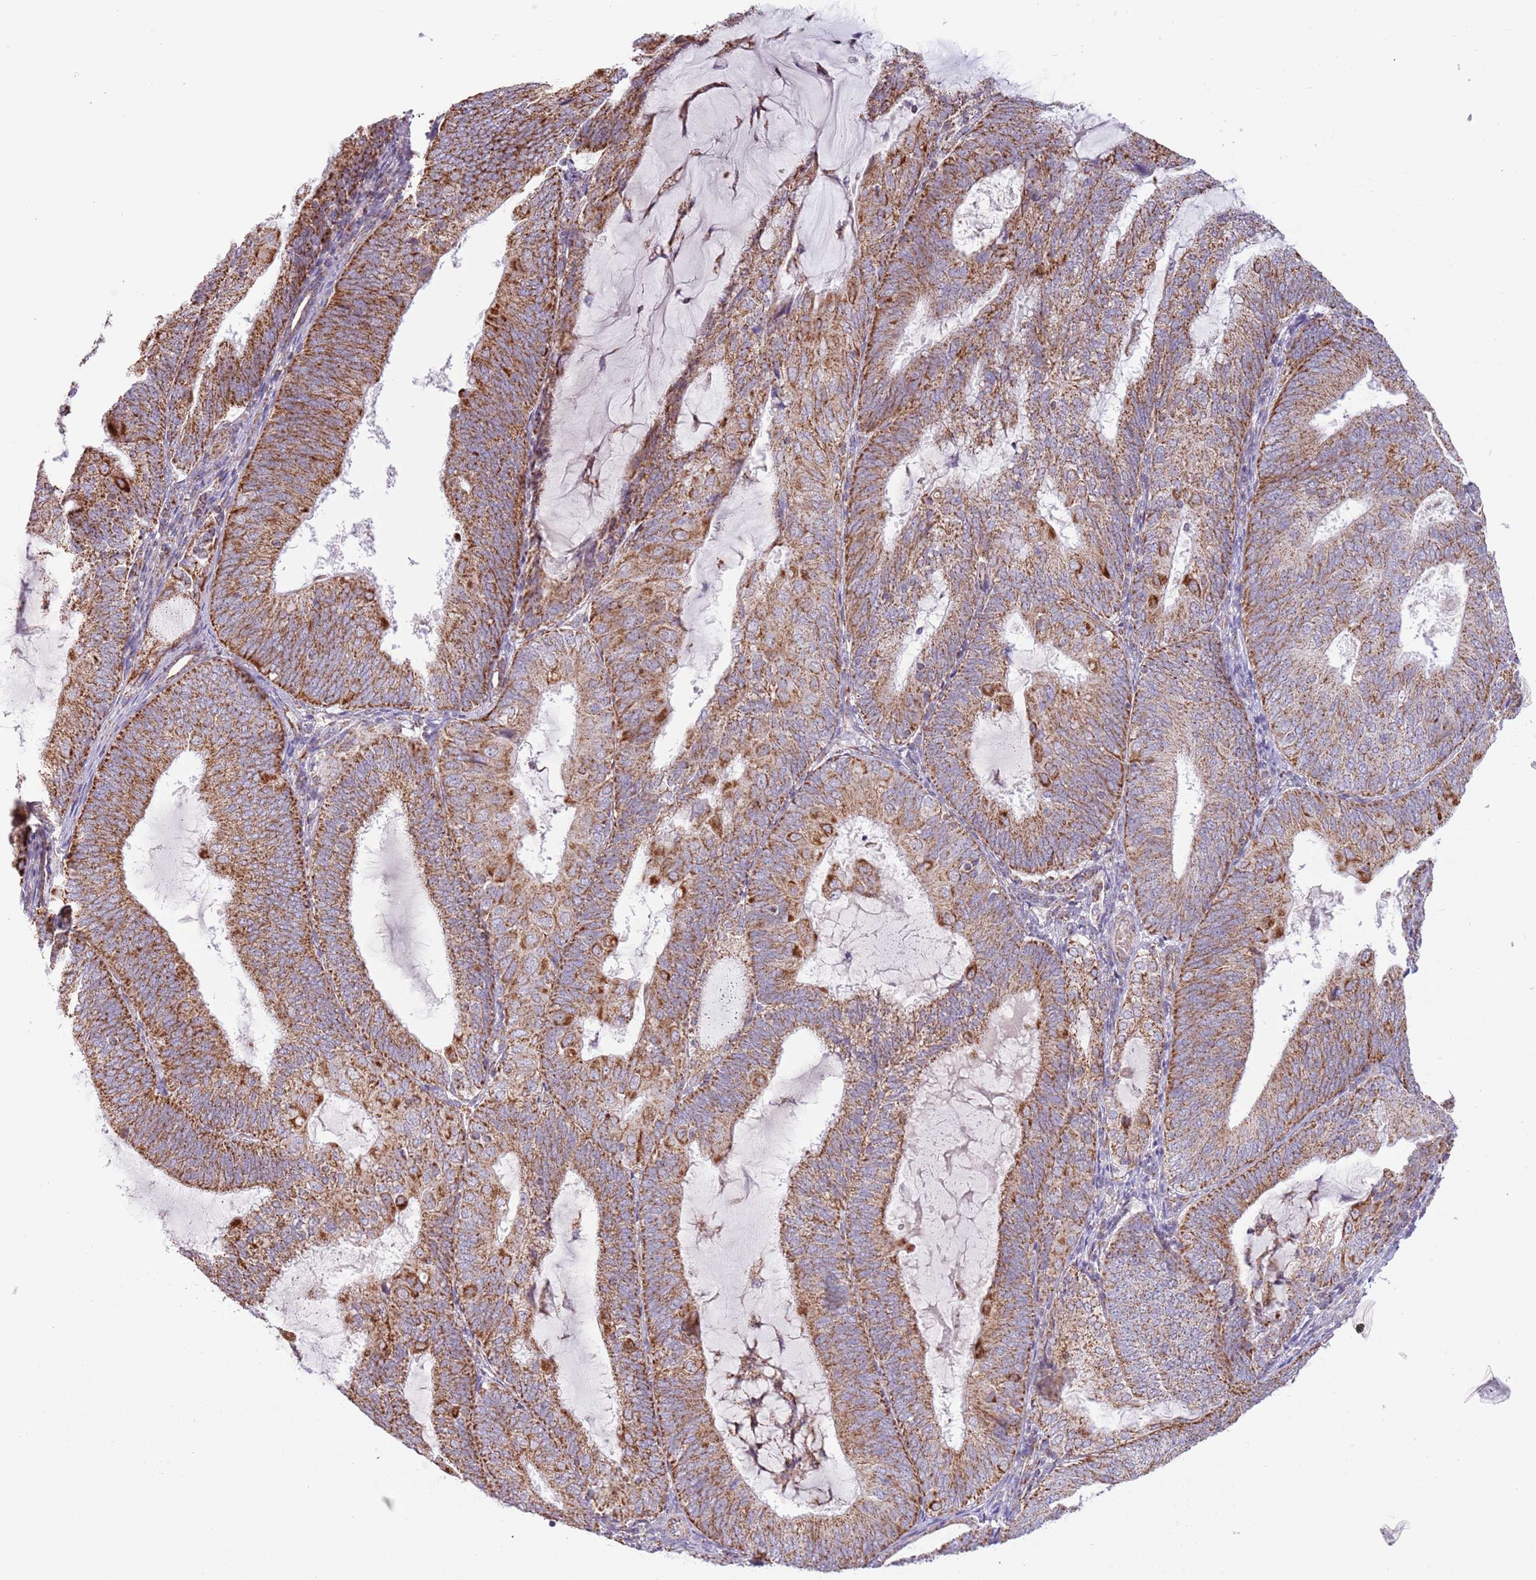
{"staining": {"intensity": "moderate", "quantity": ">75%", "location": "cytoplasmic/membranous"}, "tissue": "endometrial cancer", "cell_type": "Tumor cells", "image_type": "cancer", "snomed": [{"axis": "morphology", "description": "Adenocarcinoma, NOS"}, {"axis": "topography", "description": "Endometrium"}], "caption": "A medium amount of moderate cytoplasmic/membranous staining is present in approximately >75% of tumor cells in adenocarcinoma (endometrial) tissue.", "gene": "LHX6", "patient": {"sex": "female", "age": 81}}